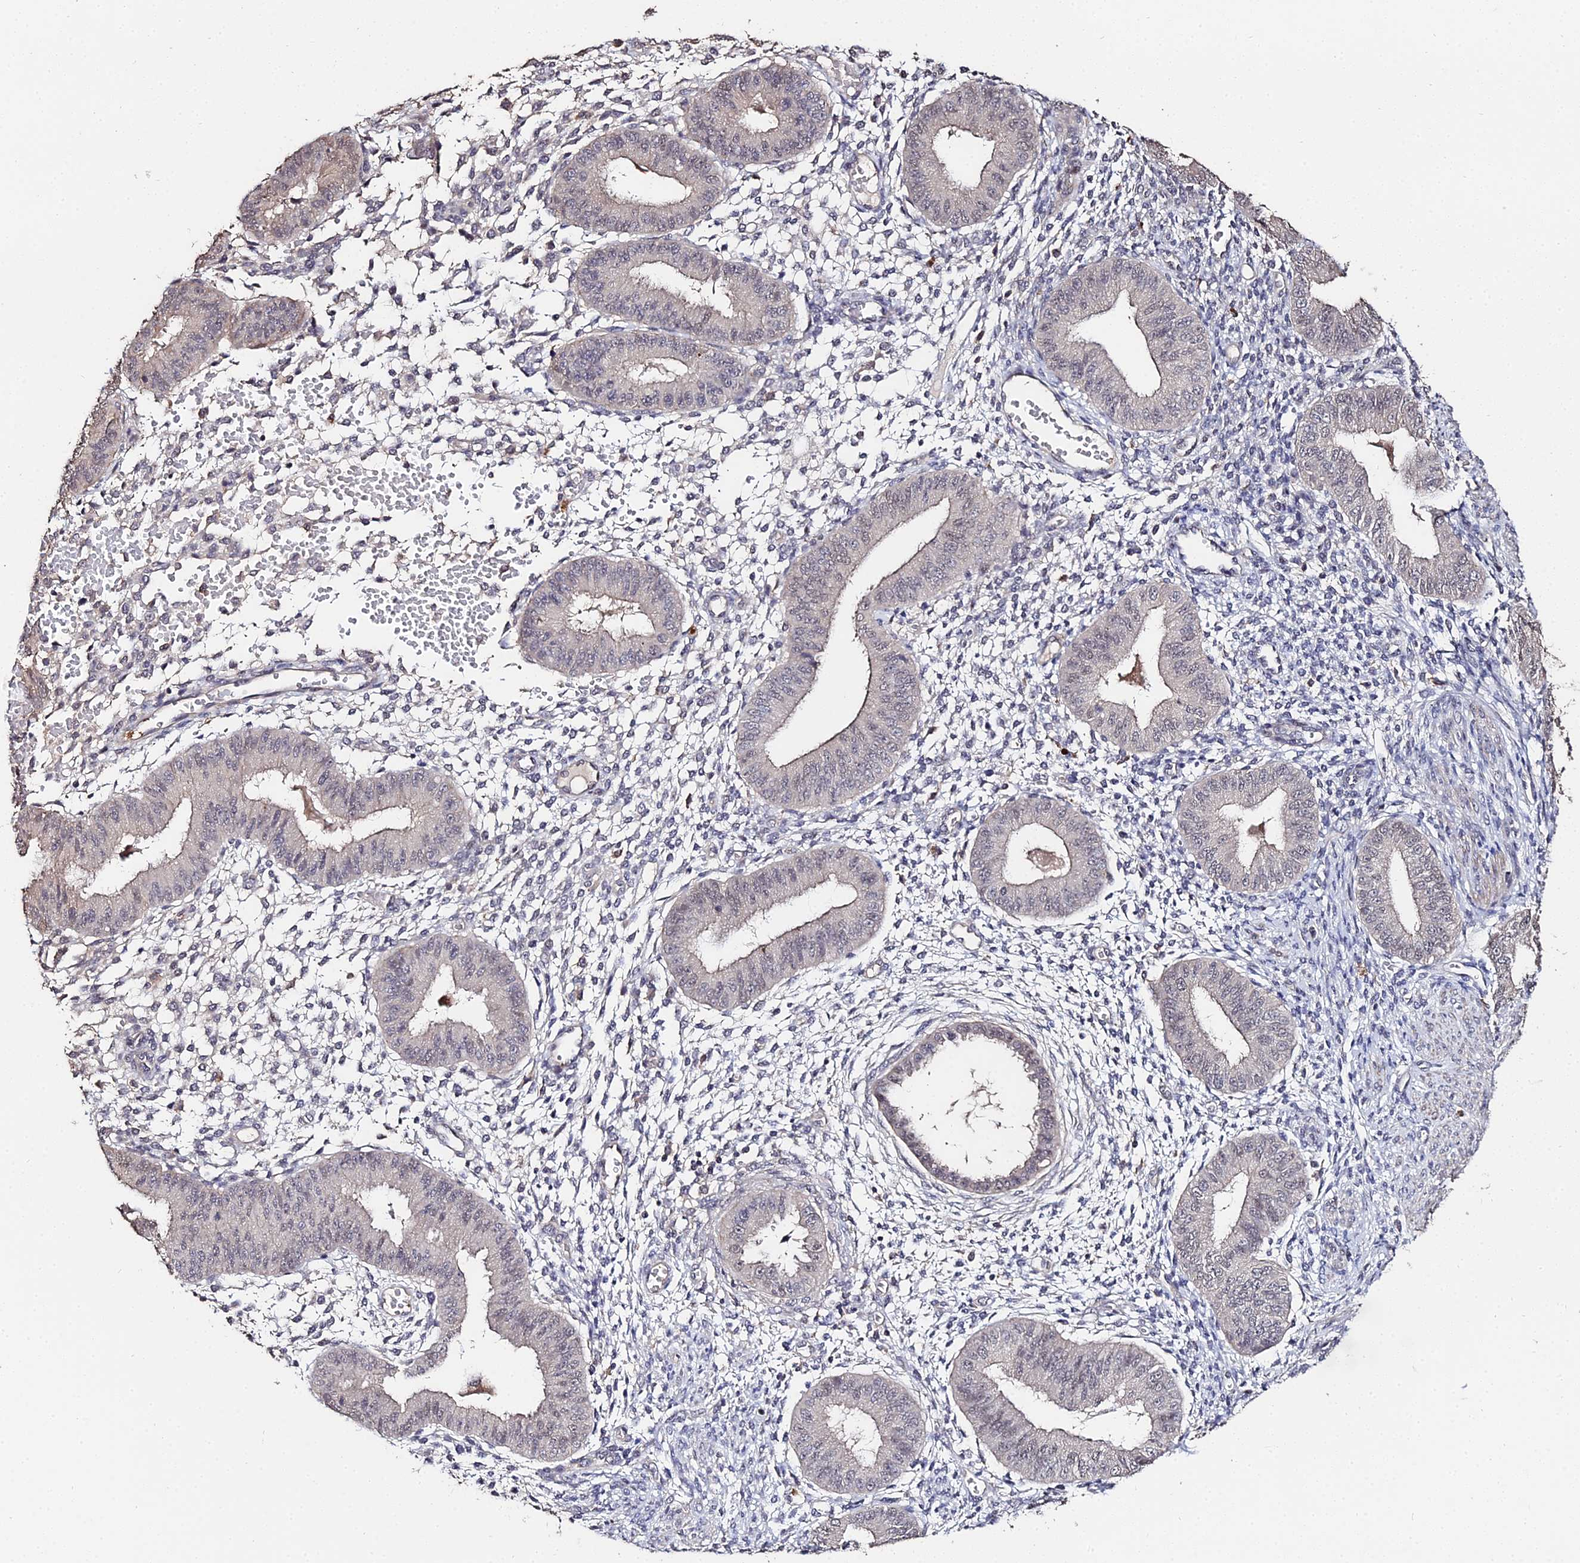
{"staining": {"intensity": "negative", "quantity": "none", "location": "none"}, "tissue": "endometrium", "cell_type": "Cells in endometrial stroma", "image_type": "normal", "snomed": [{"axis": "morphology", "description": "Normal tissue, NOS"}, {"axis": "topography", "description": "Endometrium"}], "caption": "This is an immunohistochemistry (IHC) histopathology image of unremarkable endometrium. There is no positivity in cells in endometrial stroma.", "gene": "LSM5", "patient": {"sex": "female", "age": 49}}